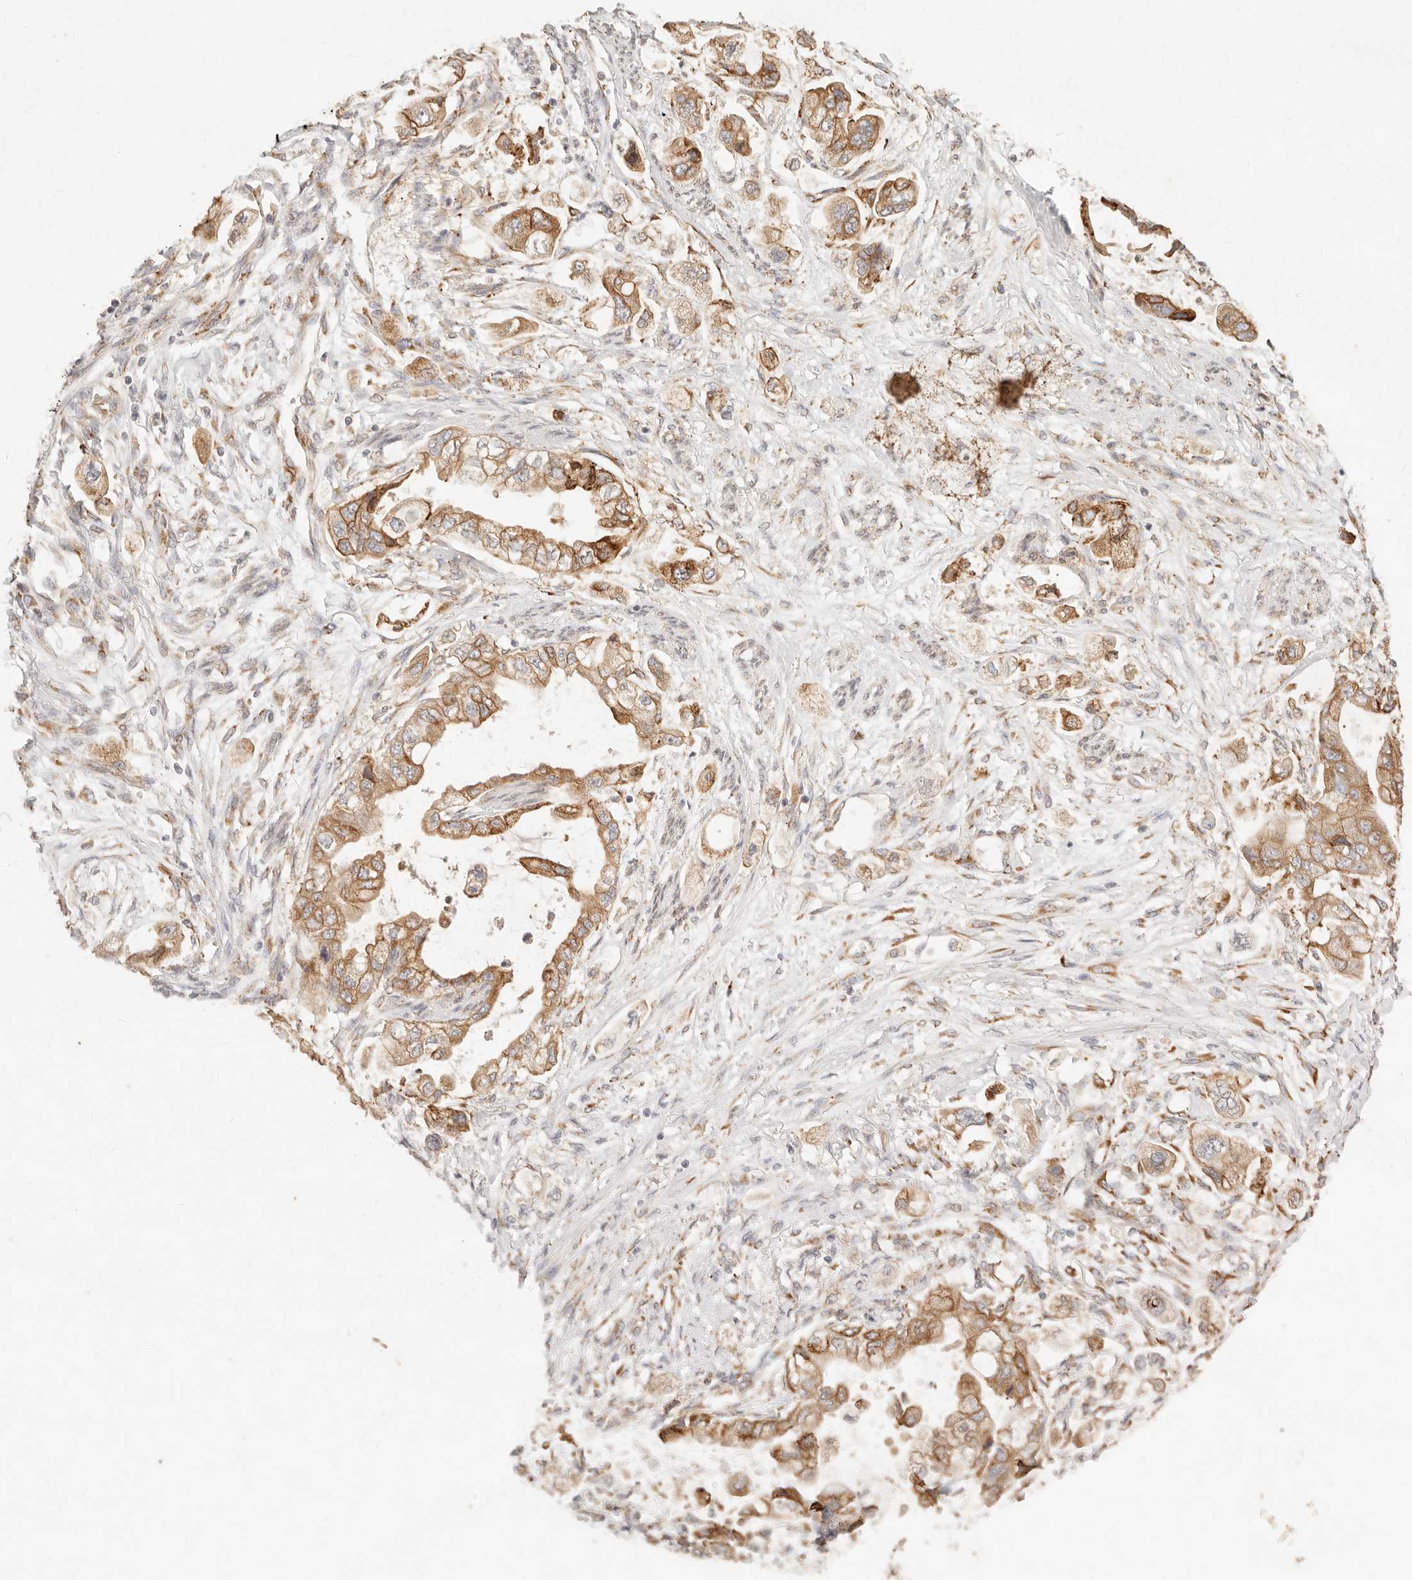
{"staining": {"intensity": "strong", "quantity": ">75%", "location": "cytoplasmic/membranous"}, "tissue": "stomach cancer", "cell_type": "Tumor cells", "image_type": "cancer", "snomed": [{"axis": "morphology", "description": "Adenocarcinoma, NOS"}, {"axis": "topography", "description": "Stomach"}], "caption": "IHC of human adenocarcinoma (stomach) reveals high levels of strong cytoplasmic/membranous expression in approximately >75% of tumor cells. The protein is stained brown, and the nuclei are stained in blue (DAB (3,3'-diaminobenzidine) IHC with brightfield microscopy, high magnification).", "gene": "C1orf127", "patient": {"sex": "male", "age": 62}}